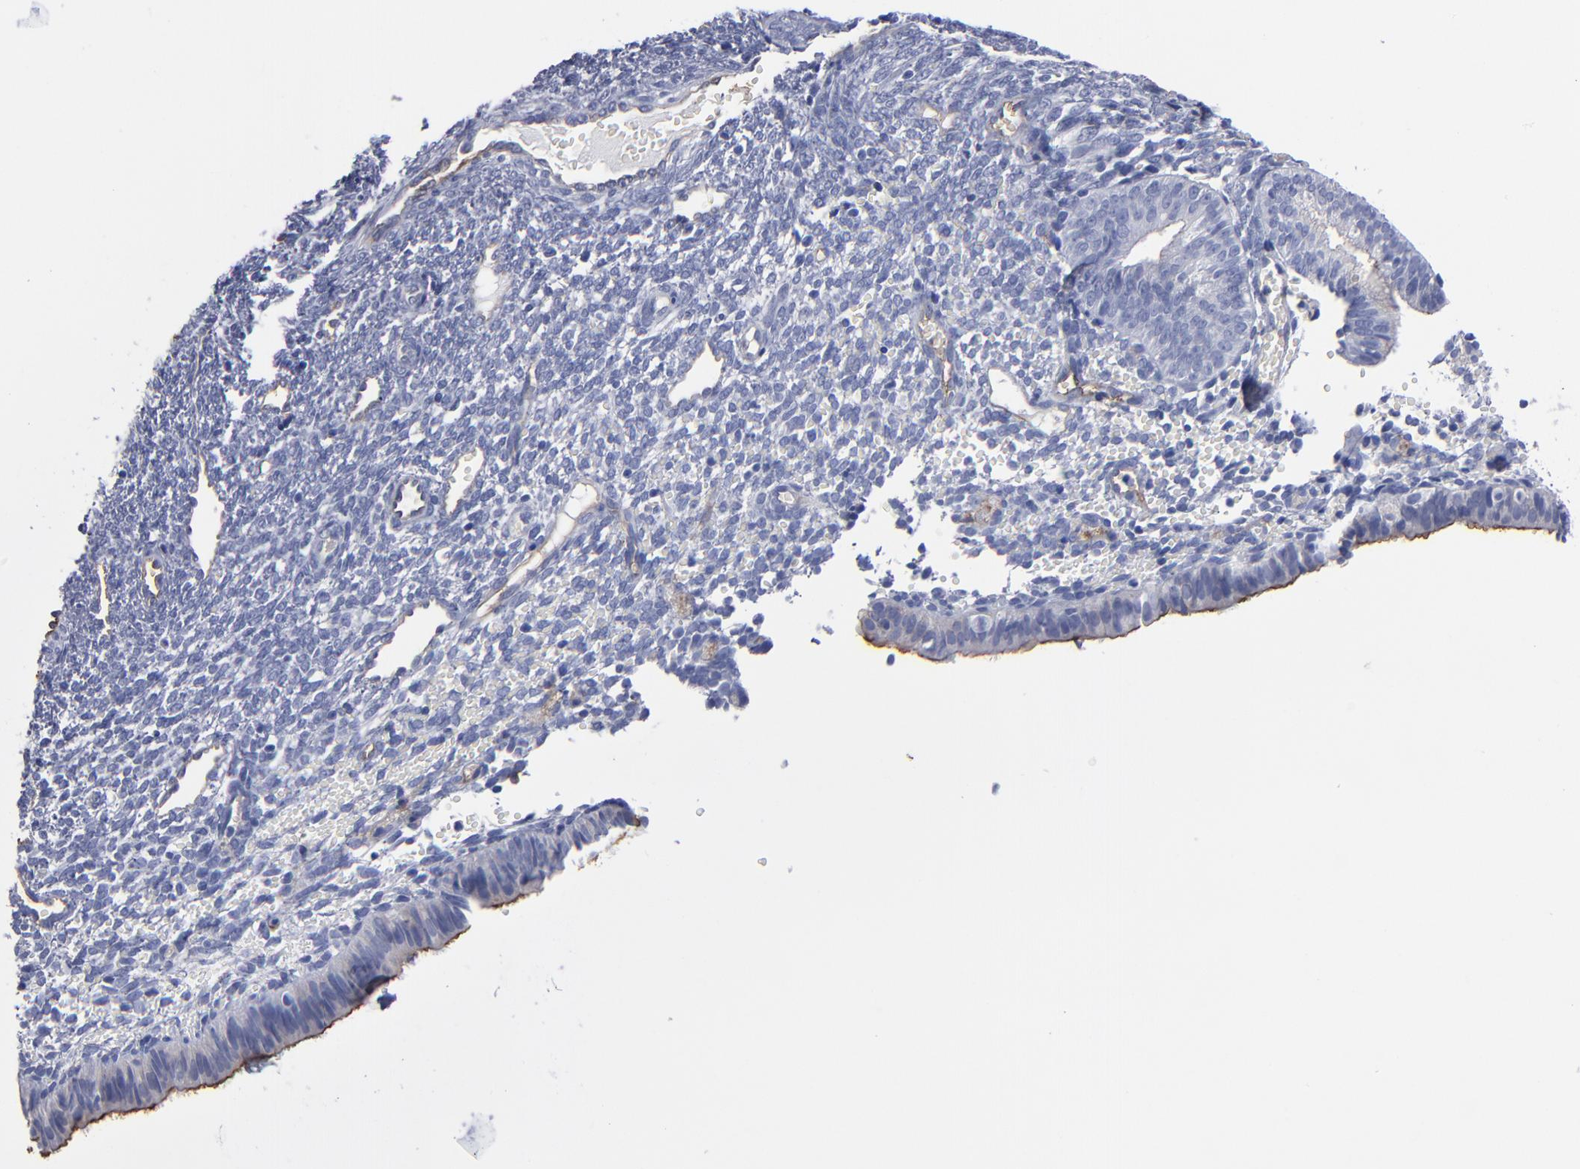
{"staining": {"intensity": "negative", "quantity": "none", "location": "none"}, "tissue": "endometrium", "cell_type": "Cells in endometrial stroma", "image_type": "normal", "snomed": [{"axis": "morphology", "description": "Normal tissue, NOS"}, {"axis": "topography", "description": "Endometrium"}], "caption": "High magnification brightfield microscopy of normal endometrium stained with DAB (brown) and counterstained with hematoxylin (blue): cells in endometrial stroma show no significant staining.", "gene": "TM4SF1", "patient": {"sex": "female", "age": 61}}